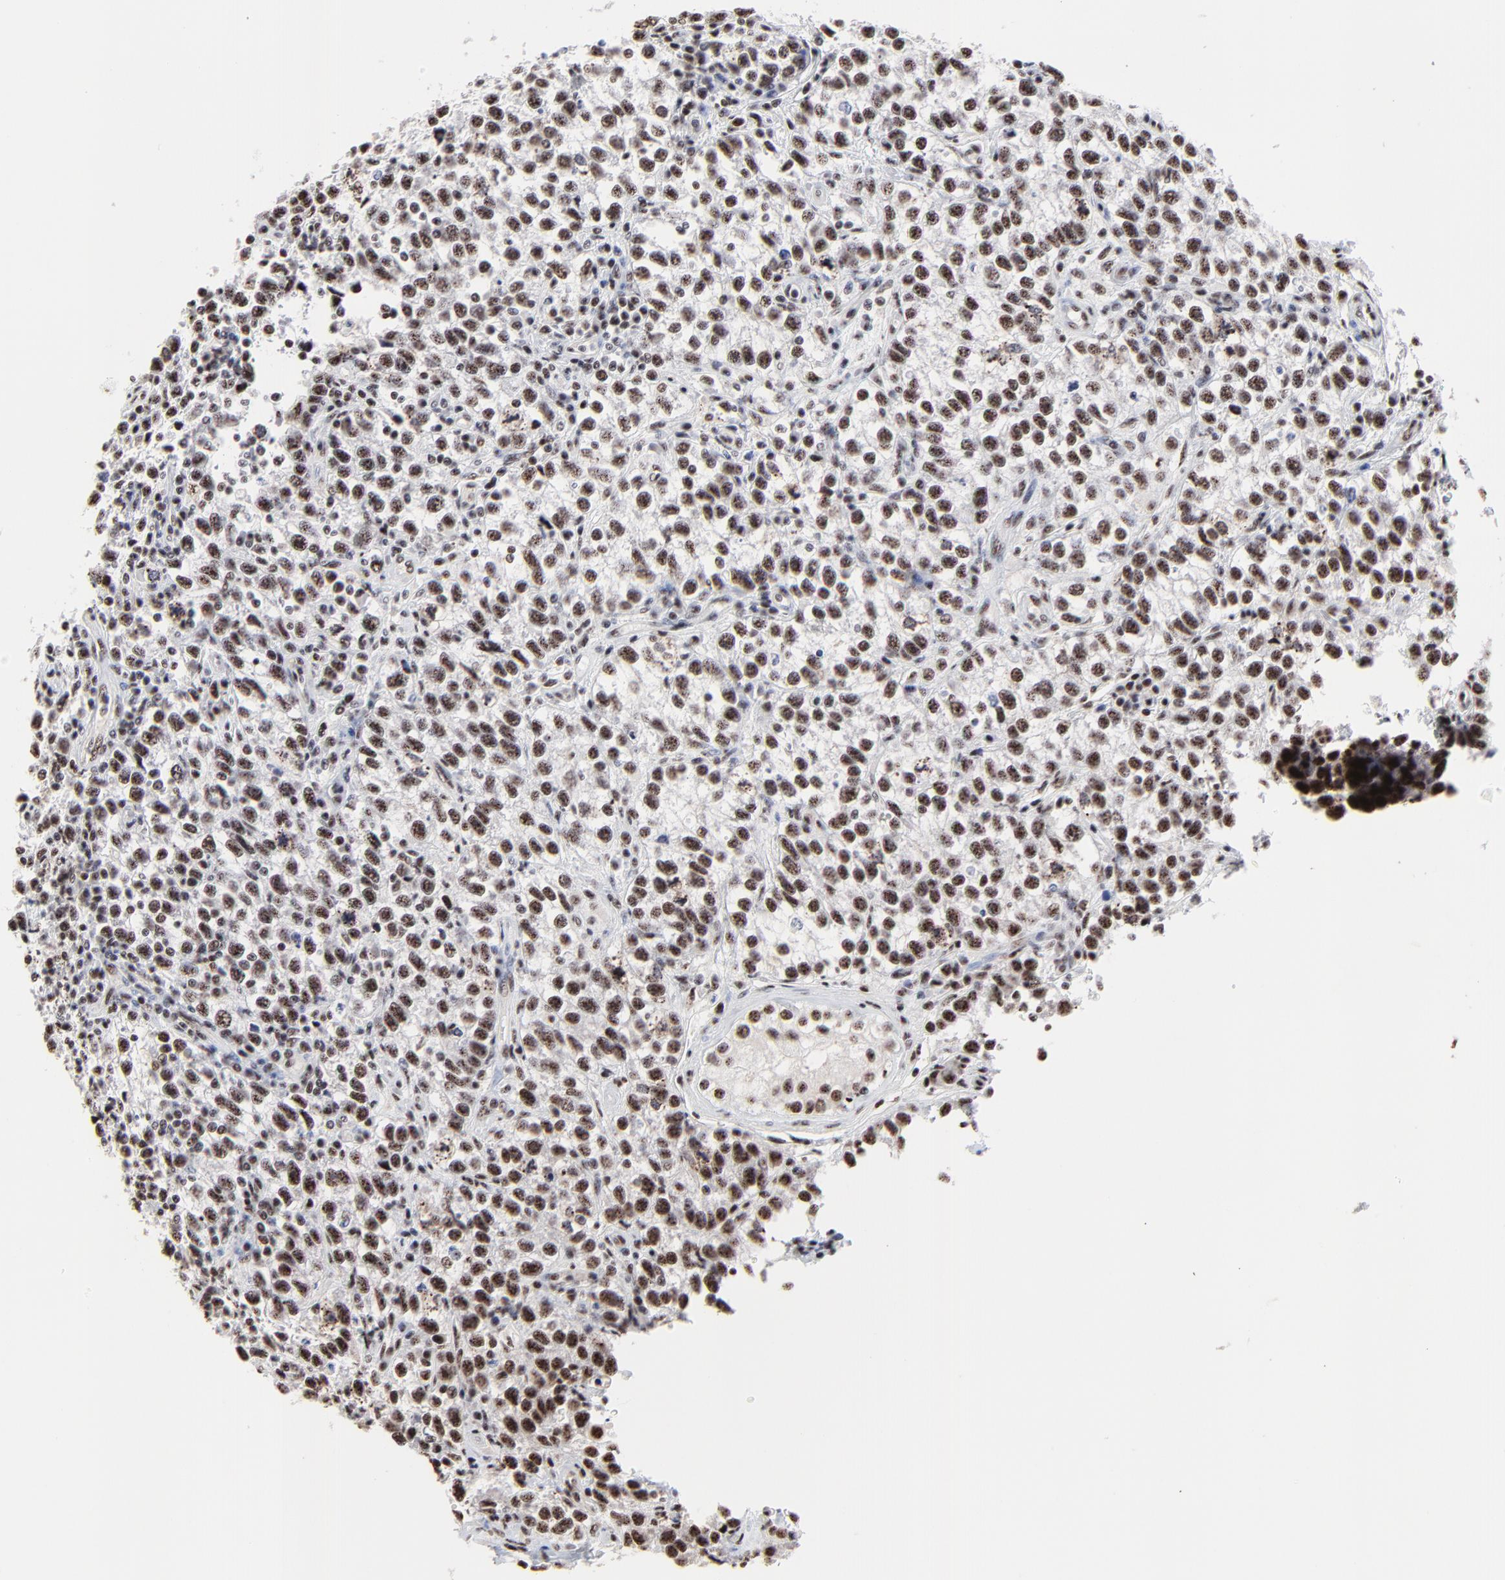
{"staining": {"intensity": "weak", "quantity": ">75%", "location": "nuclear"}, "tissue": "testis cancer", "cell_type": "Tumor cells", "image_type": "cancer", "snomed": [{"axis": "morphology", "description": "Seminoma, NOS"}, {"axis": "topography", "description": "Testis"}], "caption": "Immunohistochemical staining of testis cancer (seminoma) shows low levels of weak nuclear expression in about >75% of tumor cells.", "gene": "MBD4", "patient": {"sex": "male", "age": 38}}